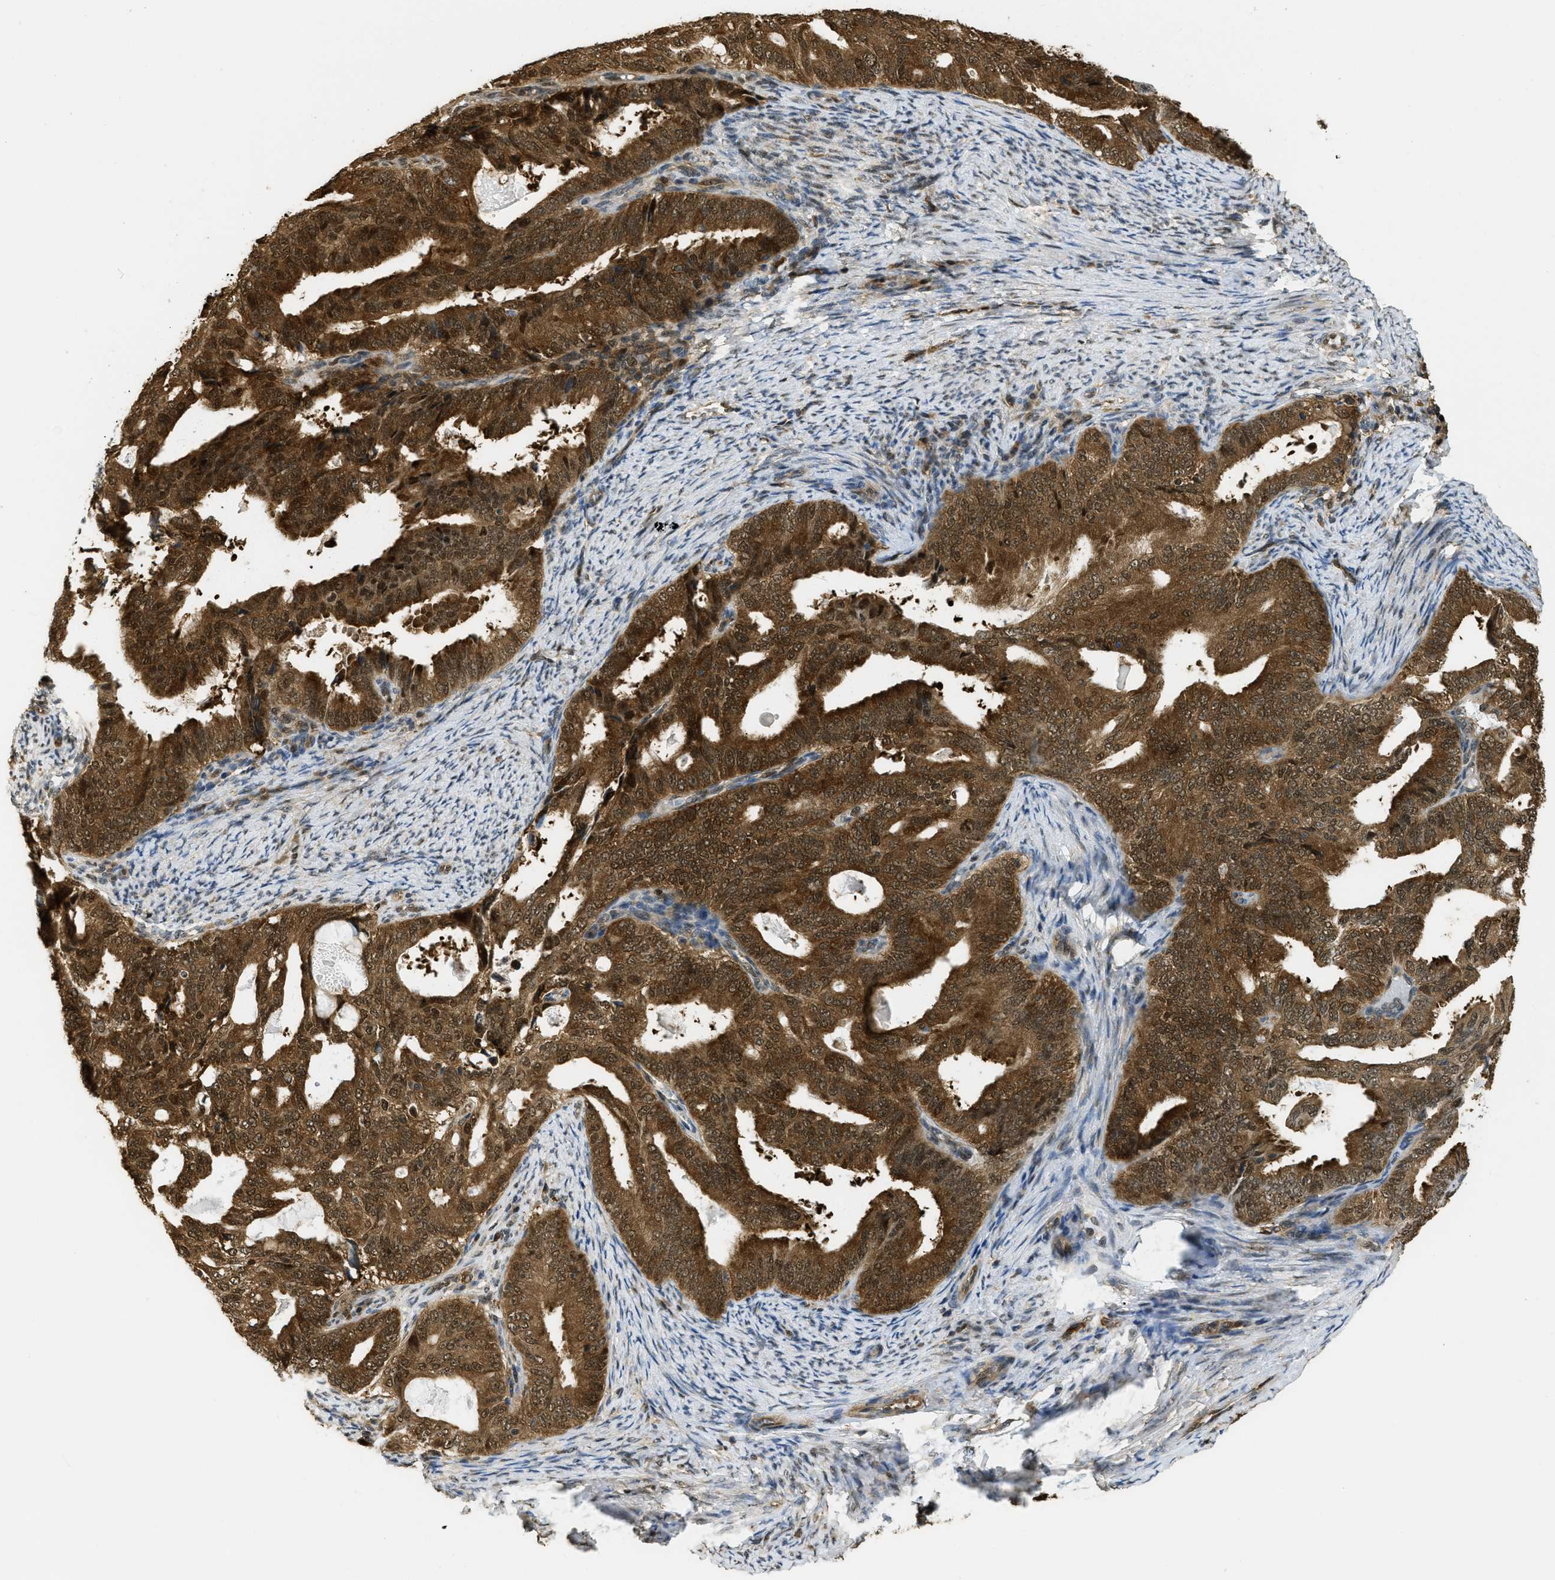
{"staining": {"intensity": "strong", "quantity": ">75%", "location": "cytoplasmic/membranous,nuclear"}, "tissue": "endometrial cancer", "cell_type": "Tumor cells", "image_type": "cancer", "snomed": [{"axis": "morphology", "description": "Adenocarcinoma, NOS"}, {"axis": "topography", "description": "Endometrium"}], "caption": "About >75% of tumor cells in human endometrial adenocarcinoma demonstrate strong cytoplasmic/membranous and nuclear protein expression as visualized by brown immunohistochemical staining.", "gene": "PSMC5", "patient": {"sex": "female", "age": 58}}